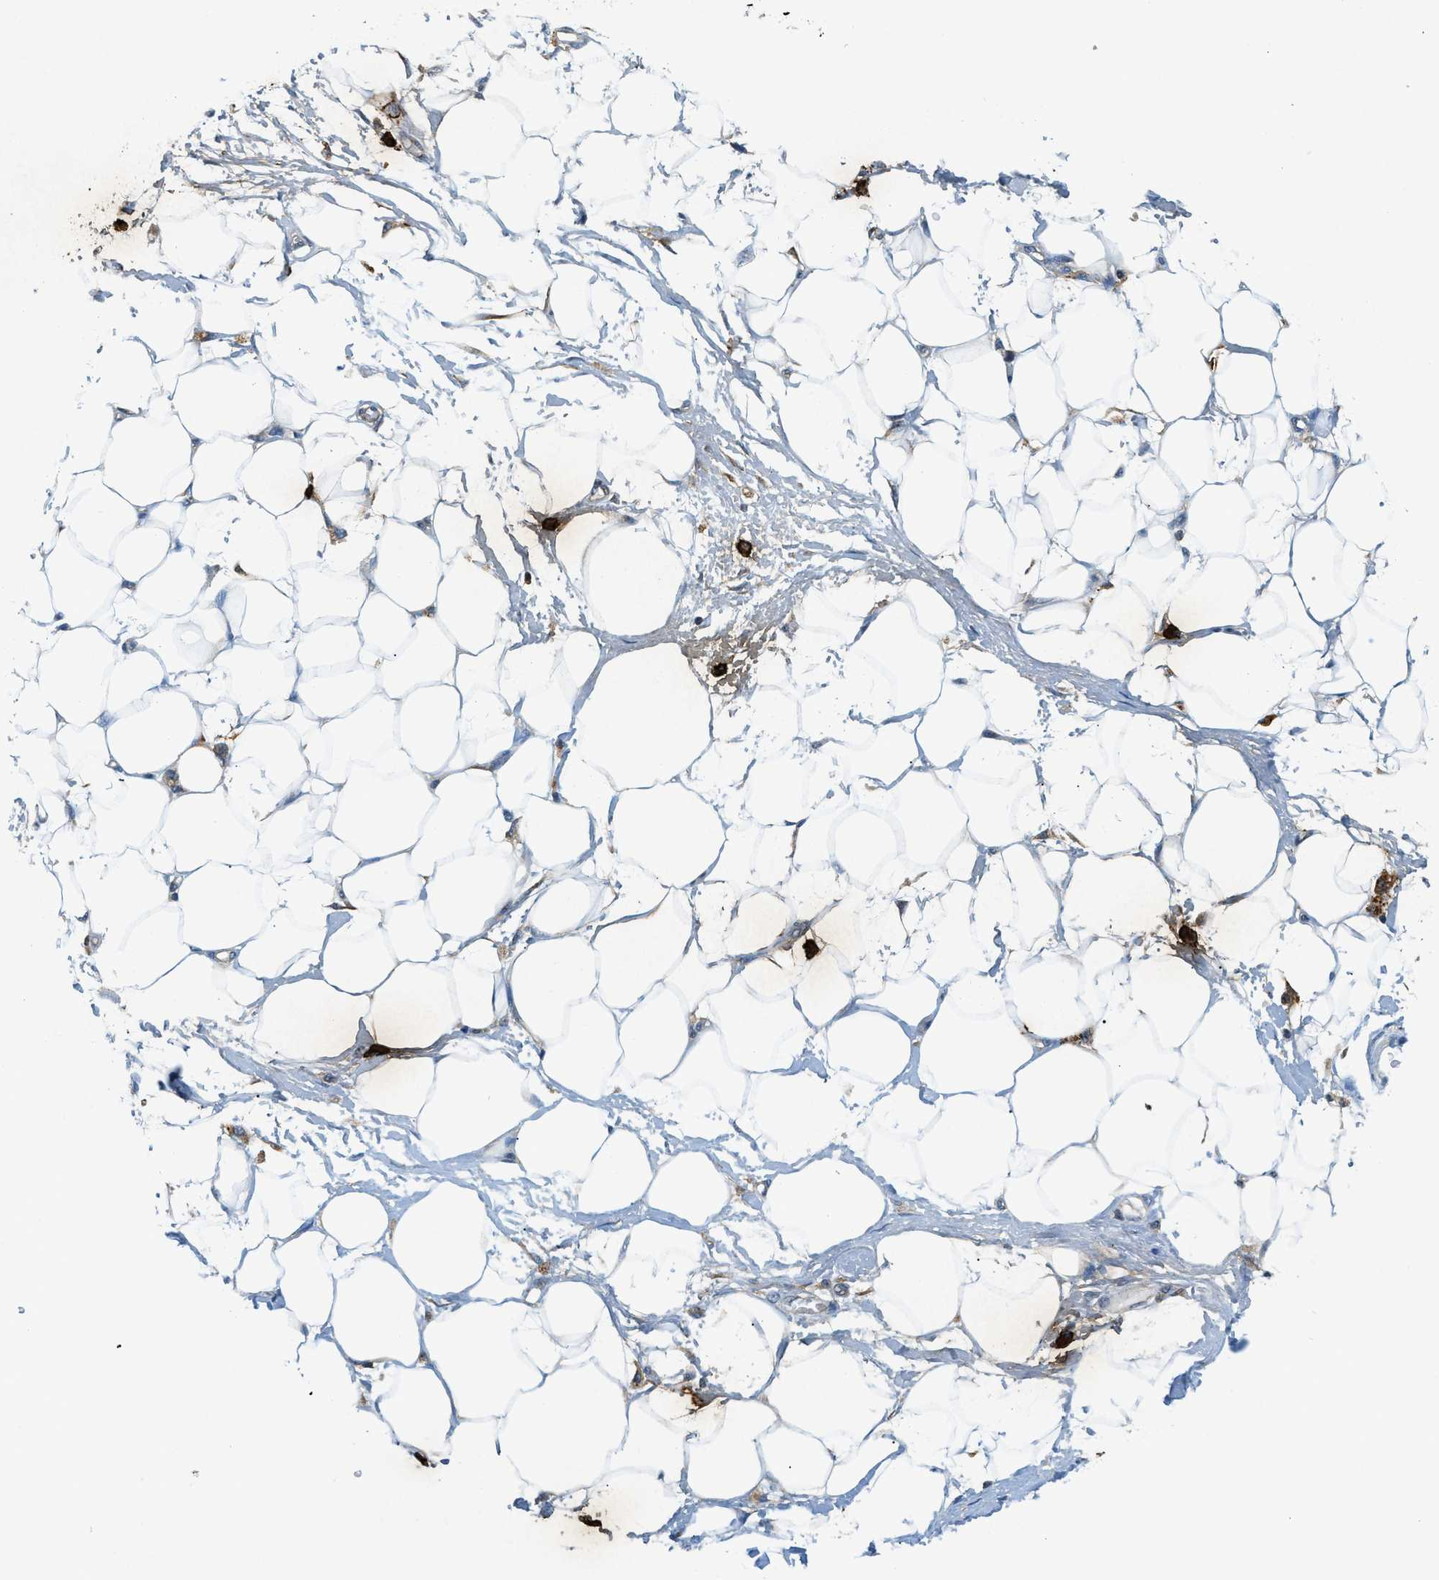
{"staining": {"intensity": "negative", "quantity": "none", "location": "none"}, "tissue": "adipose tissue", "cell_type": "Adipocytes", "image_type": "normal", "snomed": [{"axis": "morphology", "description": "Normal tissue, NOS"}, {"axis": "morphology", "description": "Urothelial carcinoma, High grade"}, {"axis": "topography", "description": "Vascular tissue"}, {"axis": "topography", "description": "Urinary bladder"}], "caption": "DAB immunohistochemical staining of unremarkable adipose tissue demonstrates no significant expression in adipocytes. (Immunohistochemistry (ihc), brightfield microscopy, high magnification).", "gene": "TPSAB1", "patient": {"sex": "female", "age": 56}}